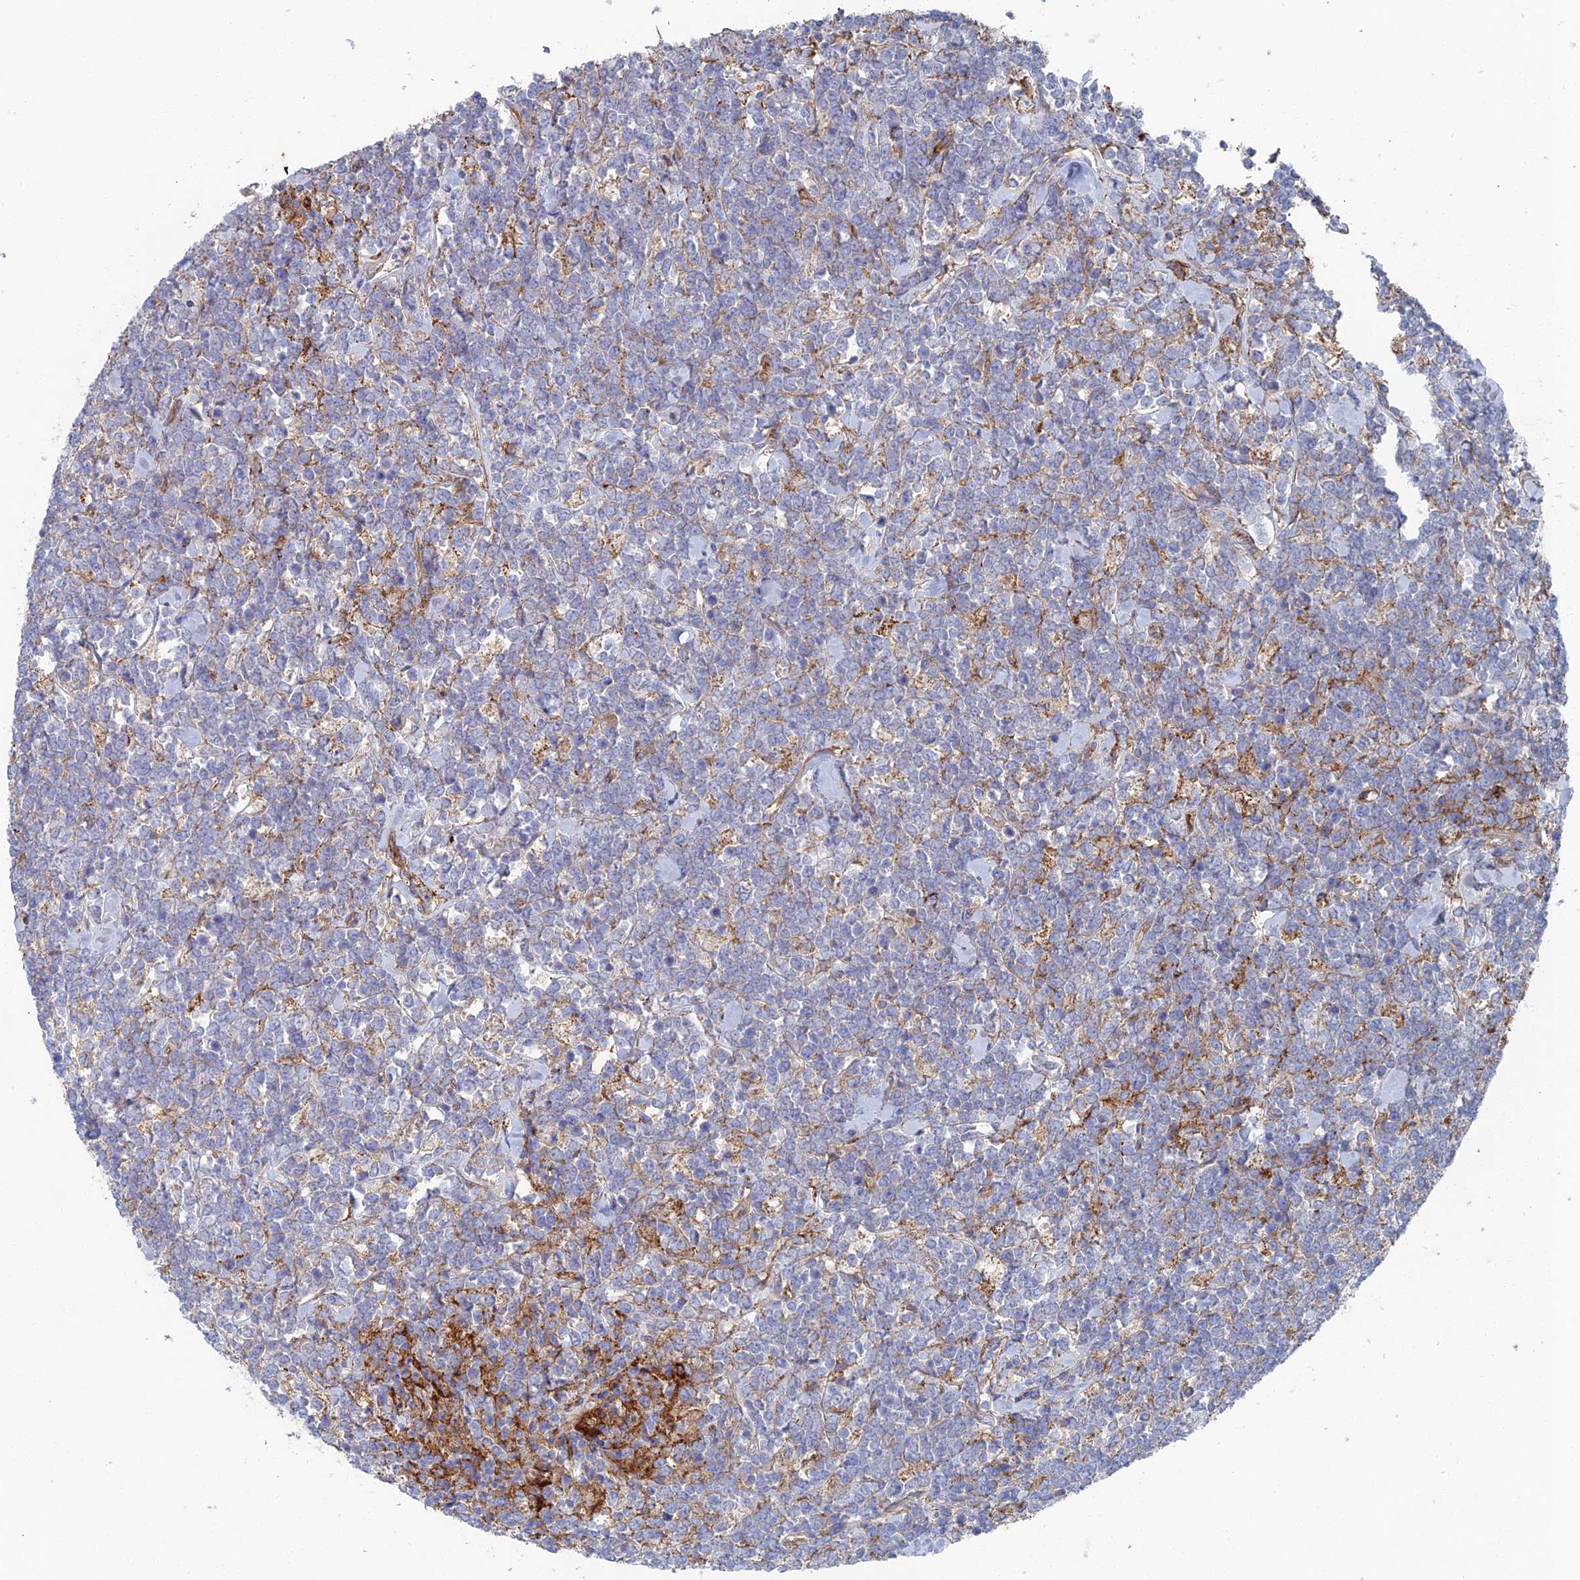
{"staining": {"intensity": "negative", "quantity": "none", "location": "none"}, "tissue": "lymphoma", "cell_type": "Tumor cells", "image_type": "cancer", "snomed": [{"axis": "morphology", "description": "Malignant lymphoma, non-Hodgkin's type, High grade"}, {"axis": "topography", "description": "Small intestine"}], "caption": "DAB immunohistochemical staining of malignant lymphoma, non-Hodgkin's type (high-grade) shows no significant expression in tumor cells. (DAB IHC with hematoxylin counter stain).", "gene": "SNX11", "patient": {"sex": "male", "age": 8}}